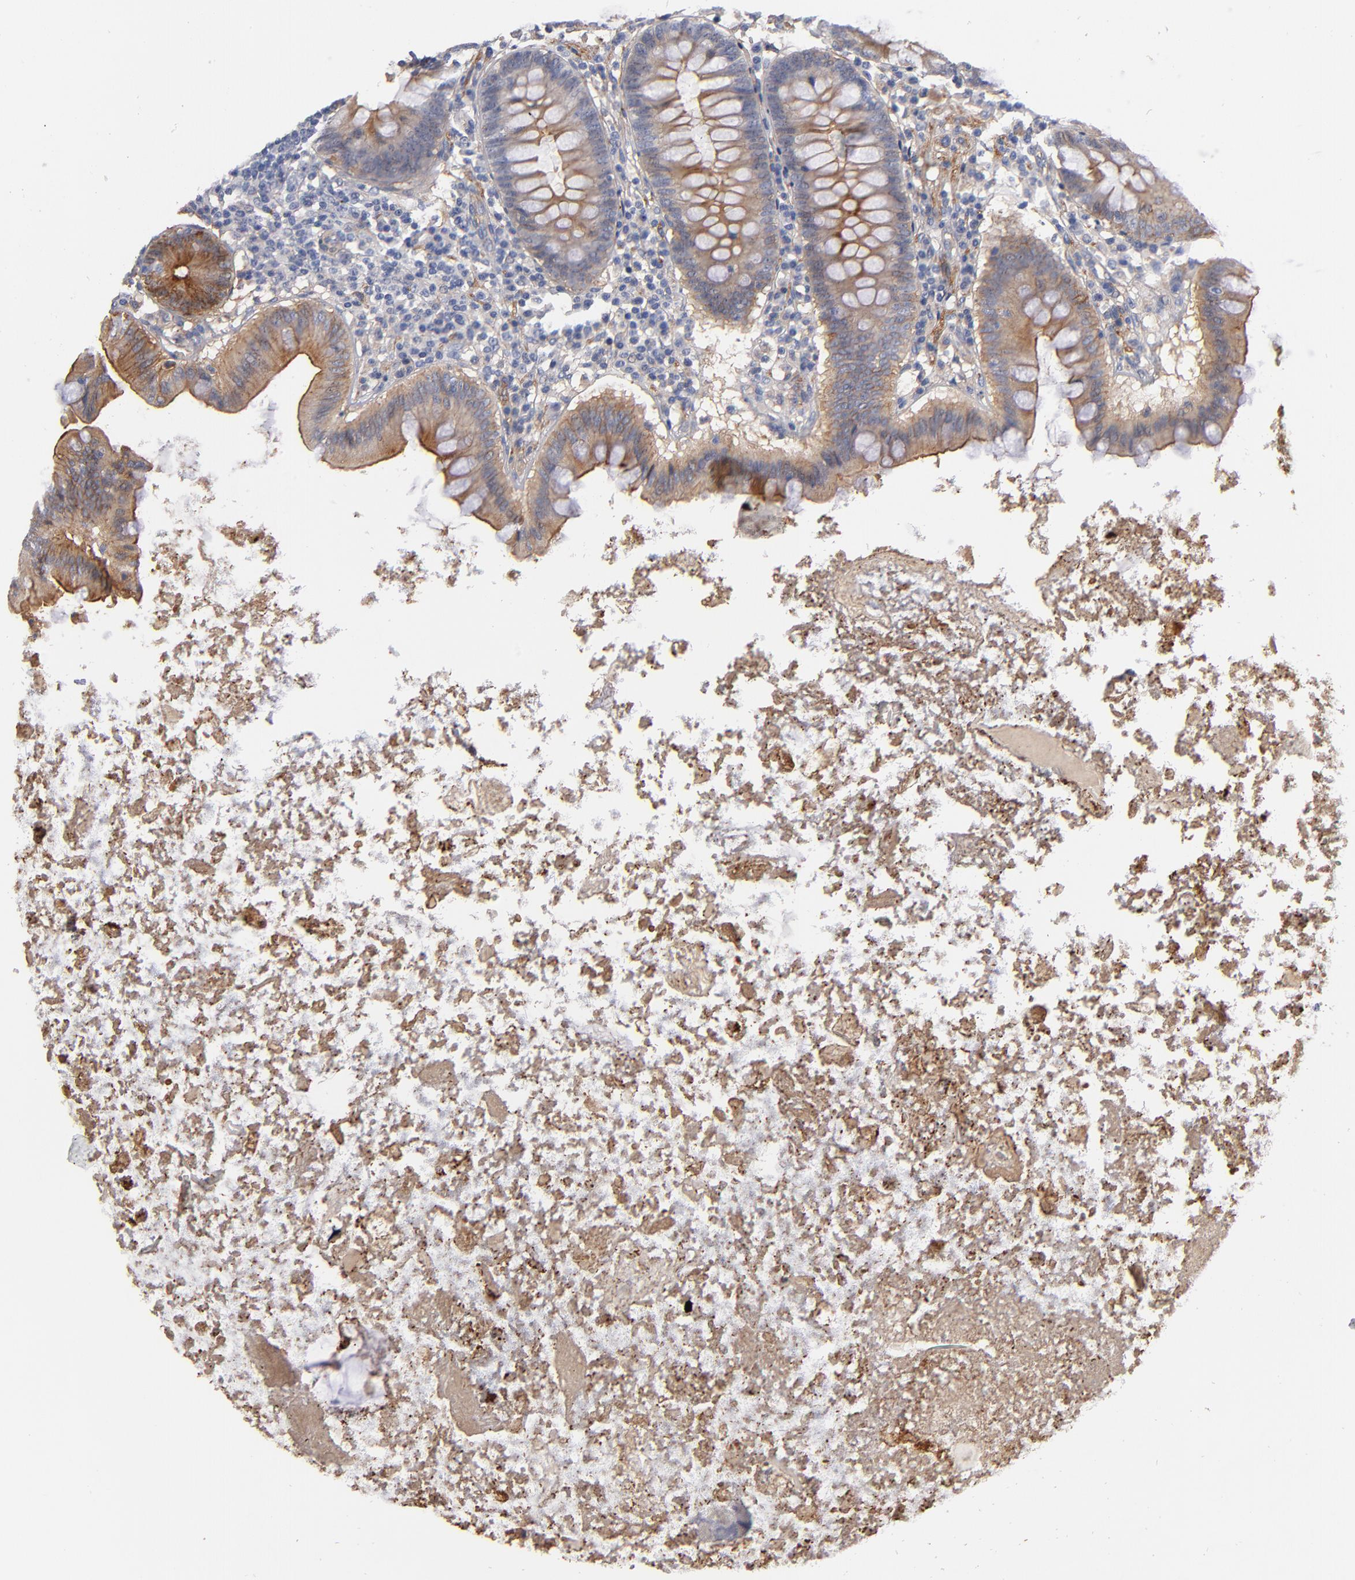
{"staining": {"intensity": "moderate", "quantity": ">75%", "location": "cytoplasmic/membranous"}, "tissue": "appendix", "cell_type": "Glandular cells", "image_type": "normal", "snomed": [{"axis": "morphology", "description": "Normal tissue, NOS"}, {"axis": "topography", "description": "Appendix"}], "caption": "Protein staining demonstrates moderate cytoplasmic/membranous staining in about >75% of glandular cells in normal appendix. Using DAB (3,3'-diaminobenzidine) (brown) and hematoxylin (blue) stains, captured at high magnification using brightfield microscopy.", "gene": "PLSCR4", "patient": {"sex": "female", "age": 82}}